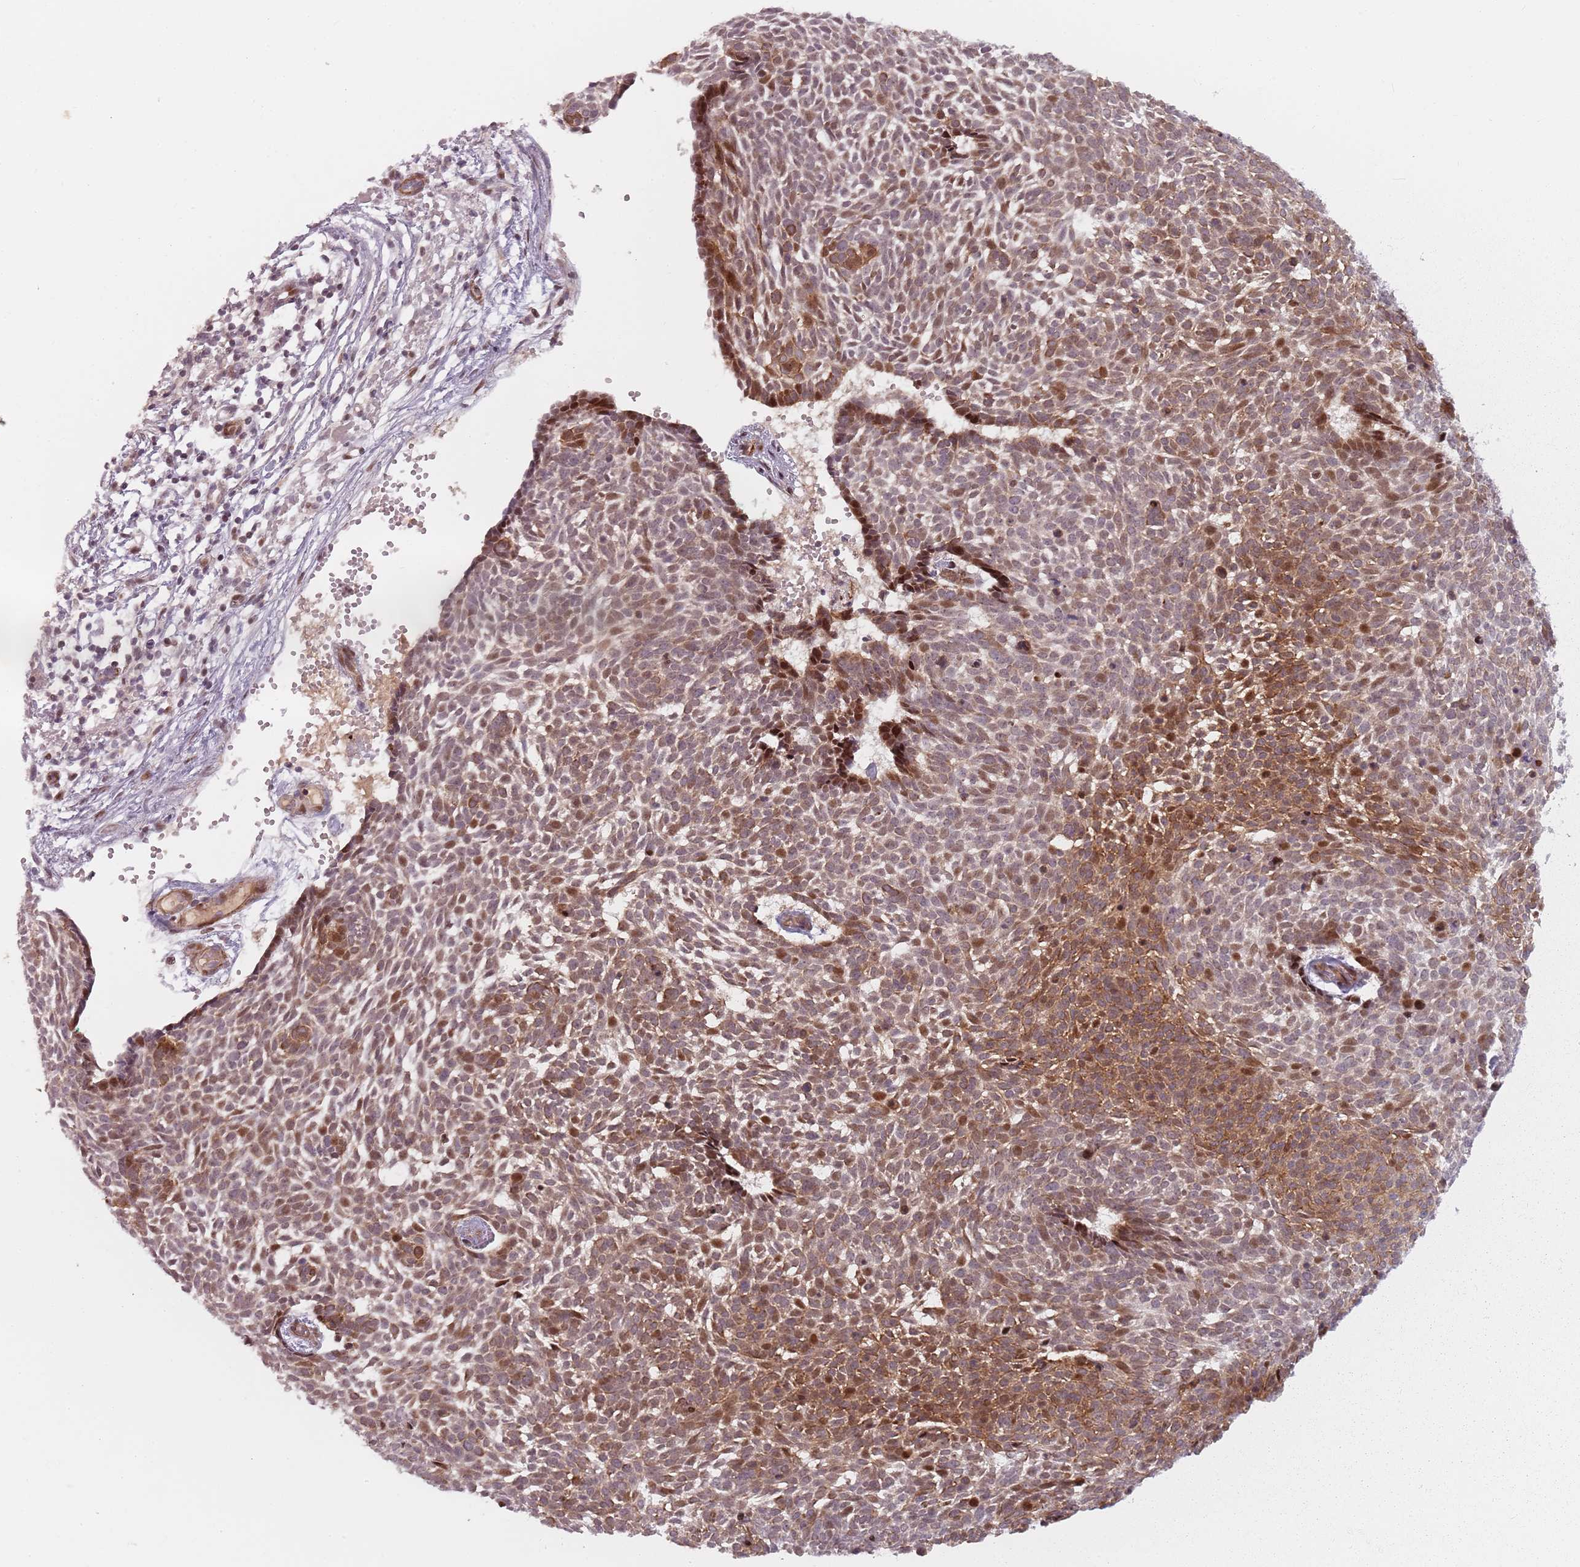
{"staining": {"intensity": "moderate", "quantity": ">75%", "location": "cytoplasmic/membranous,nuclear"}, "tissue": "skin cancer", "cell_type": "Tumor cells", "image_type": "cancer", "snomed": [{"axis": "morphology", "description": "Basal cell carcinoma"}, {"axis": "topography", "description": "Skin"}], "caption": "Immunohistochemical staining of human skin basal cell carcinoma exhibits moderate cytoplasmic/membranous and nuclear protein staining in about >75% of tumor cells. Immunohistochemistry stains the protein in brown and the nuclei are stained blue.", "gene": "RPS6KA2", "patient": {"sex": "male", "age": 61}}